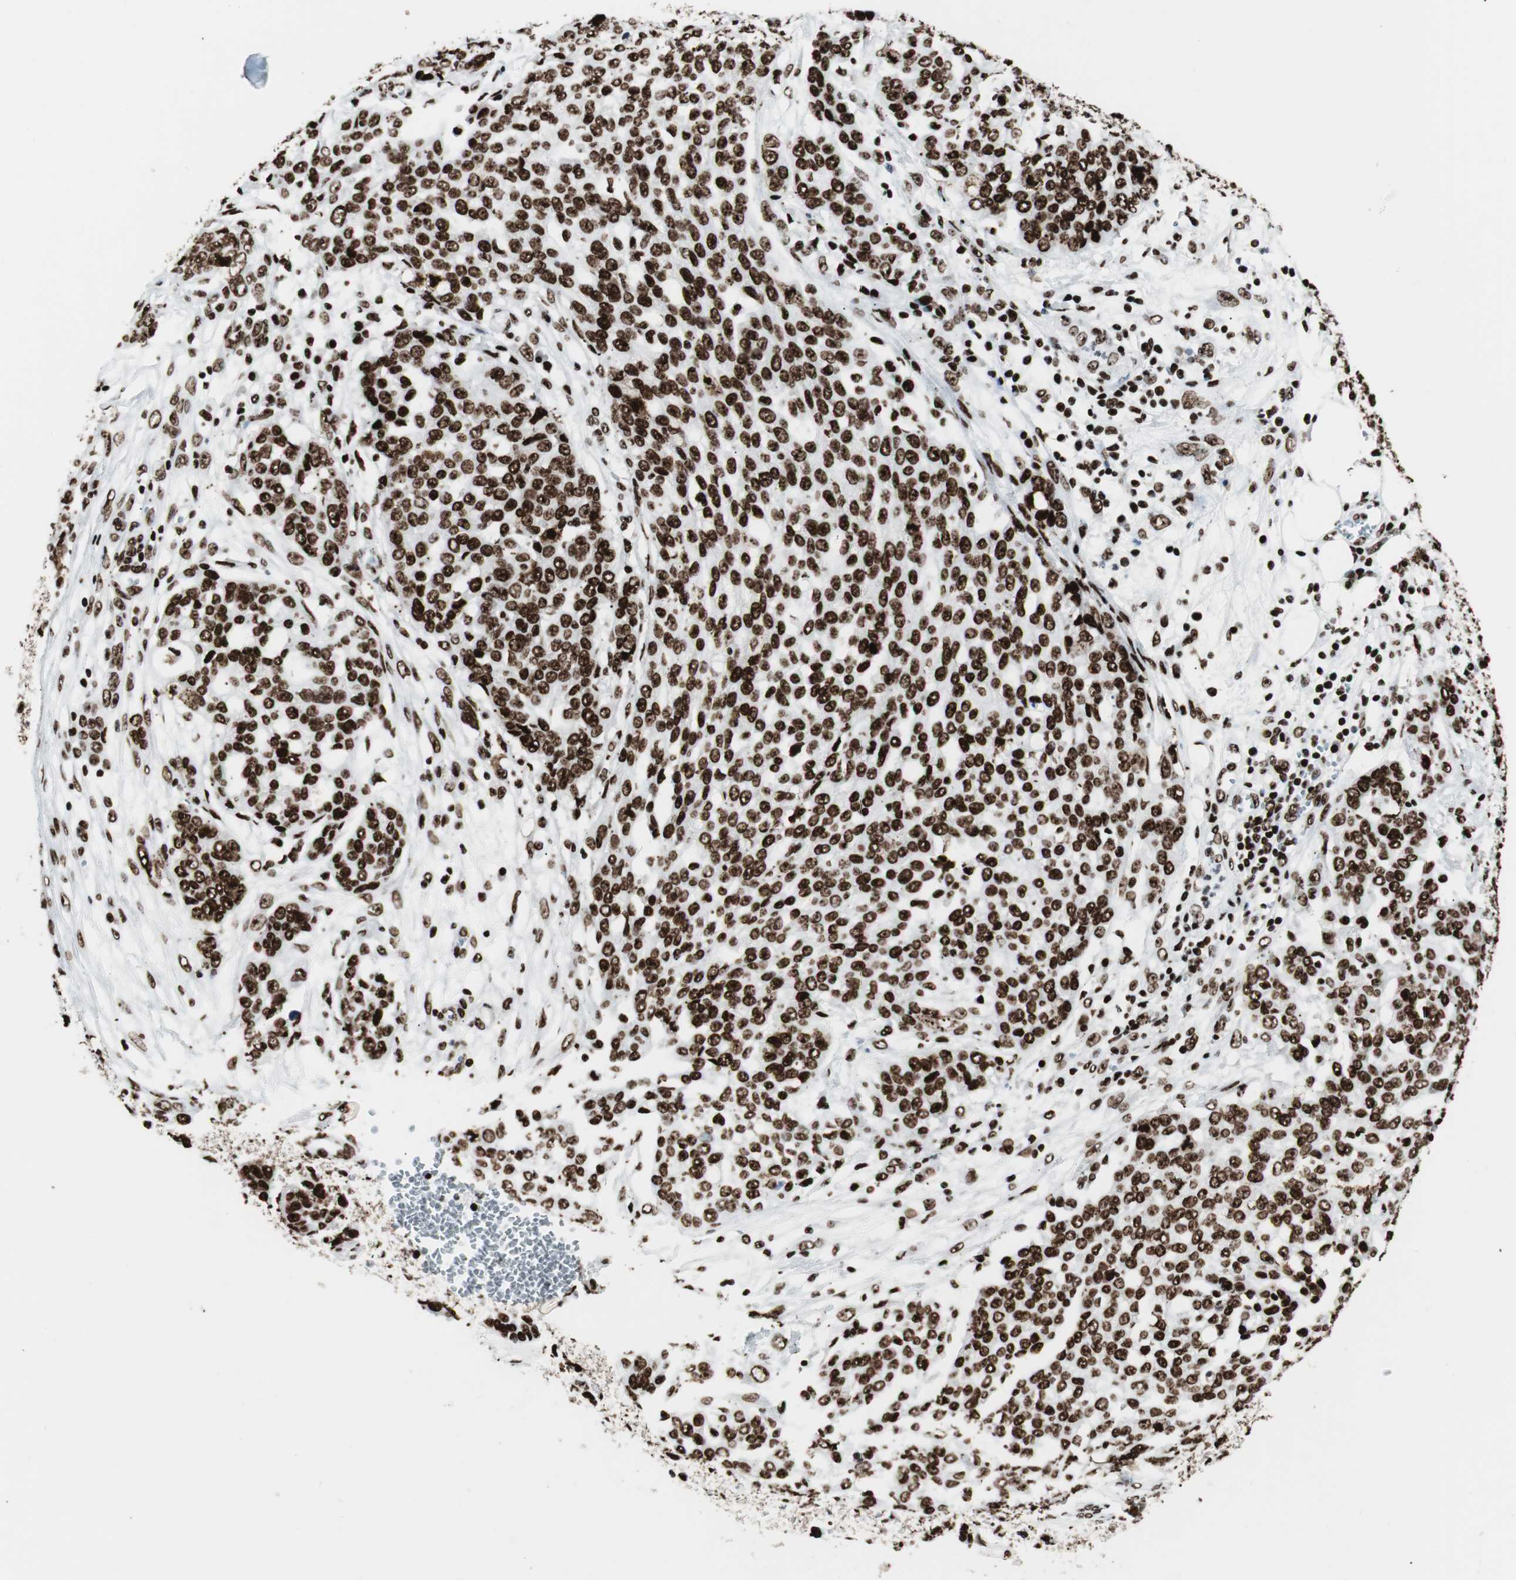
{"staining": {"intensity": "strong", "quantity": ">75%", "location": "nuclear"}, "tissue": "ovarian cancer", "cell_type": "Tumor cells", "image_type": "cancer", "snomed": [{"axis": "morphology", "description": "Cystadenocarcinoma, serous, NOS"}, {"axis": "topography", "description": "Soft tissue"}, {"axis": "topography", "description": "Ovary"}], "caption": "Immunohistochemical staining of human ovarian serous cystadenocarcinoma displays strong nuclear protein positivity in approximately >75% of tumor cells.", "gene": "NCL", "patient": {"sex": "female", "age": 57}}